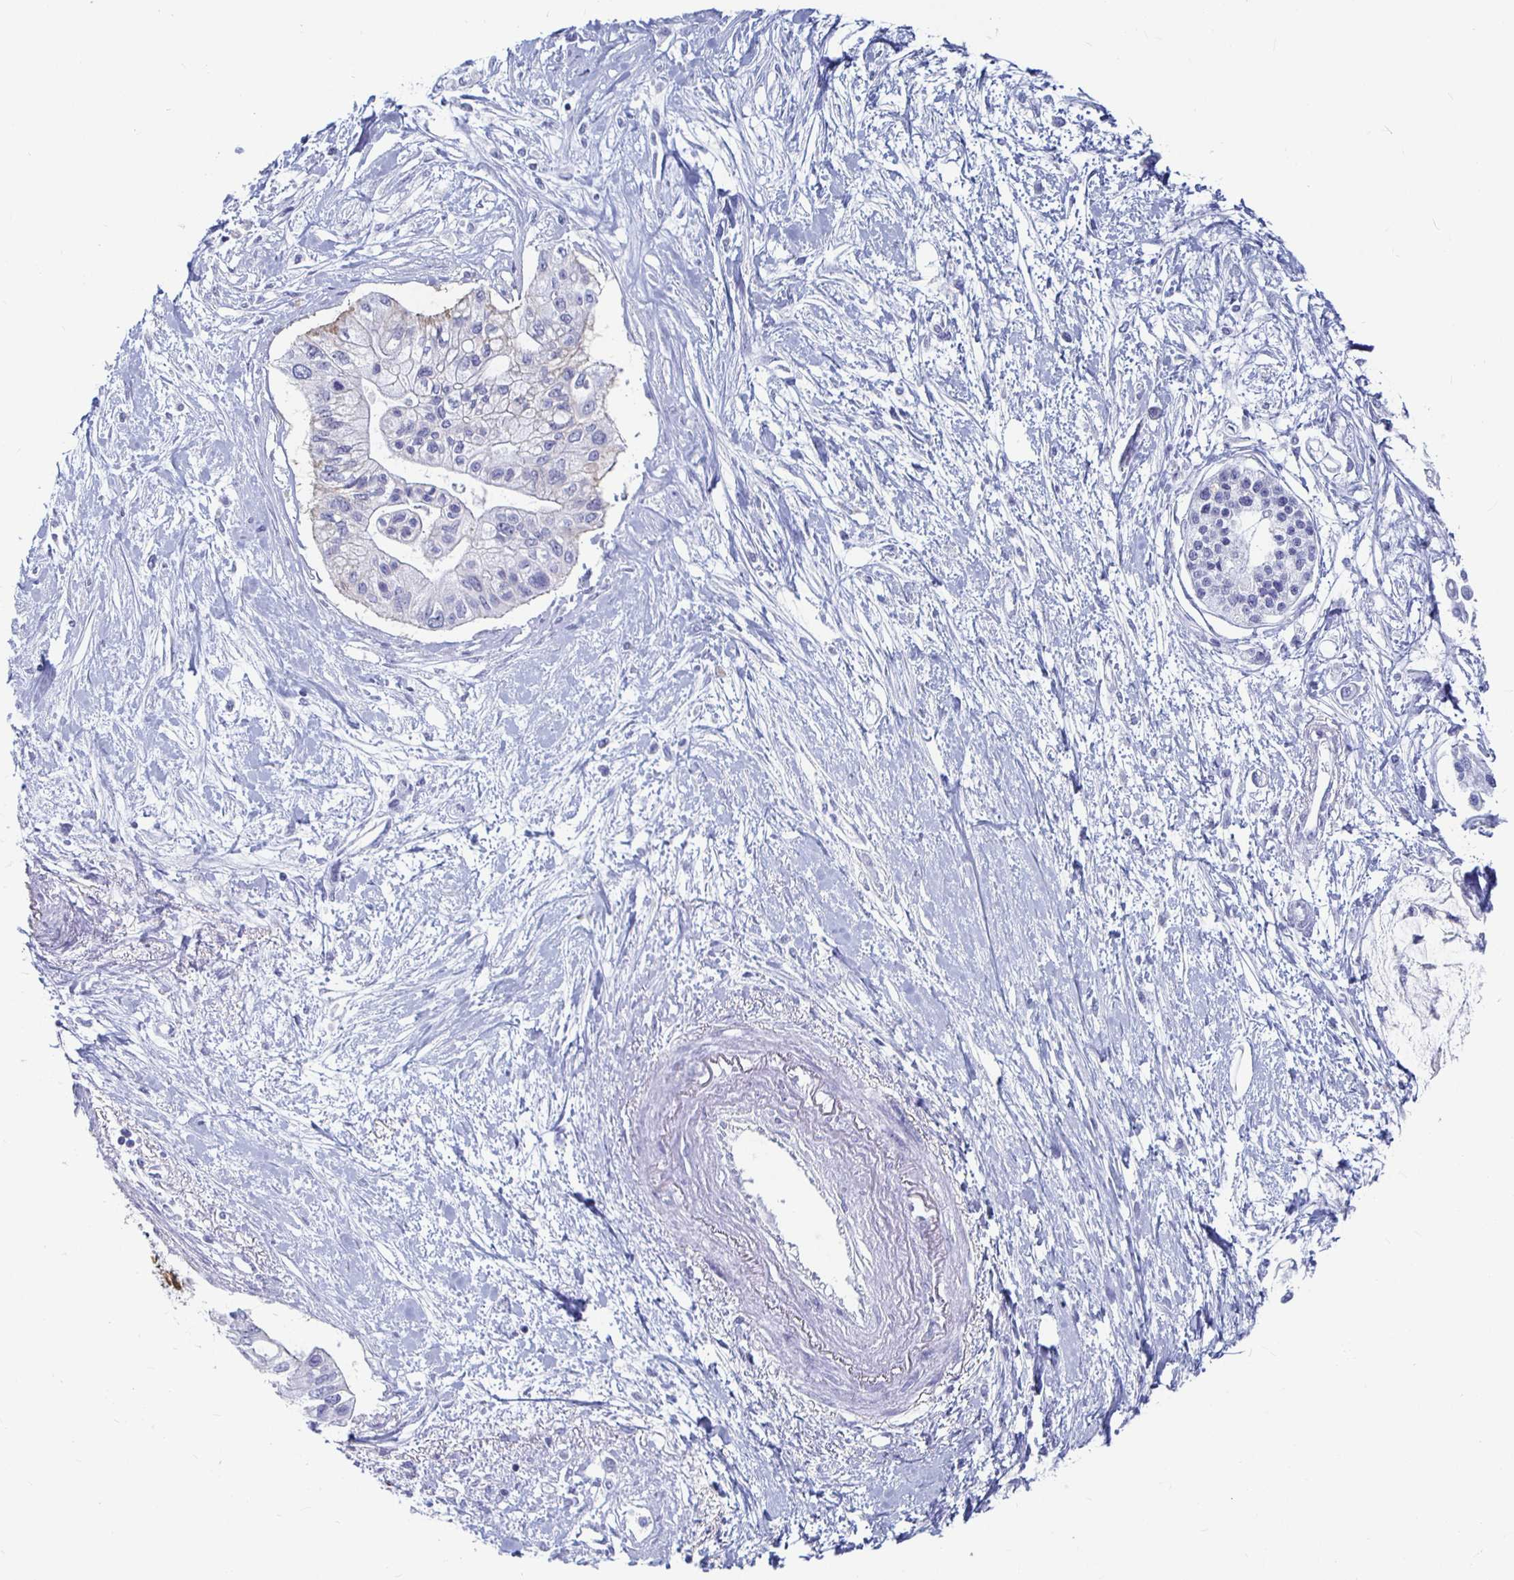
{"staining": {"intensity": "negative", "quantity": "none", "location": "none"}, "tissue": "pancreatic cancer", "cell_type": "Tumor cells", "image_type": "cancer", "snomed": [{"axis": "morphology", "description": "Adenocarcinoma, NOS"}, {"axis": "topography", "description": "Pancreas"}], "caption": "Human pancreatic cancer (adenocarcinoma) stained for a protein using immunohistochemistry (IHC) reveals no positivity in tumor cells.", "gene": "CA9", "patient": {"sex": "female", "age": 77}}